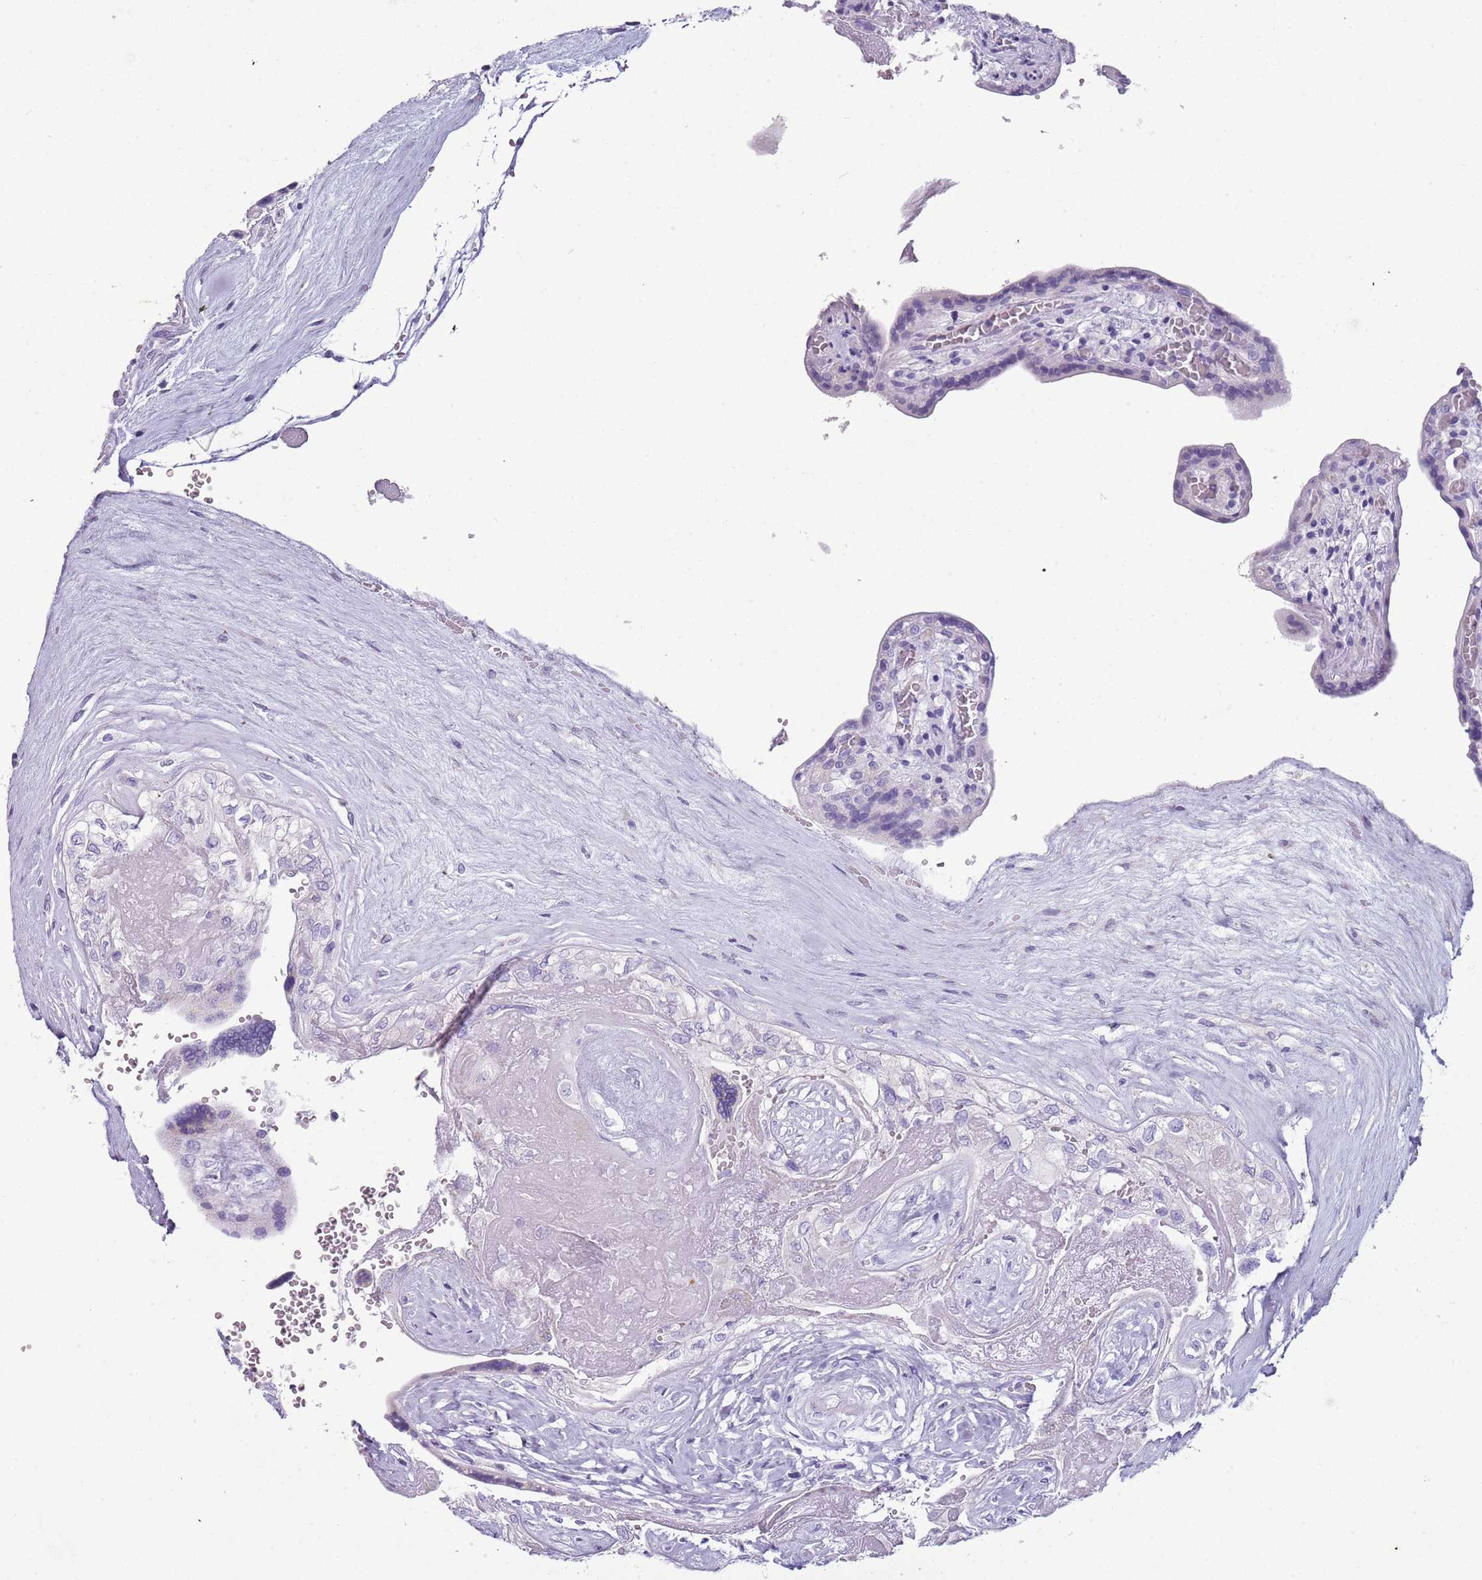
{"staining": {"intensity": "negative", "quantity": "none", "location": "none"}, "tissue": "placenta", "cell_type": "Trophoblastic cells", "image_type": "normal", "snomed": [{"axis": "morphology", "description": "Normal tissue, NOS"}, {"axis": "topography", "description": "Placenta"}], "caption": "Photomicrograph shows no significant protein expression in trophoblastic cells of benign placenta. (DAB (3,3'-diaminobenzidine) IHC, high magnification).", "gene": "ENSG00000271254", "patient": {"sex": "female", "age": 37}}